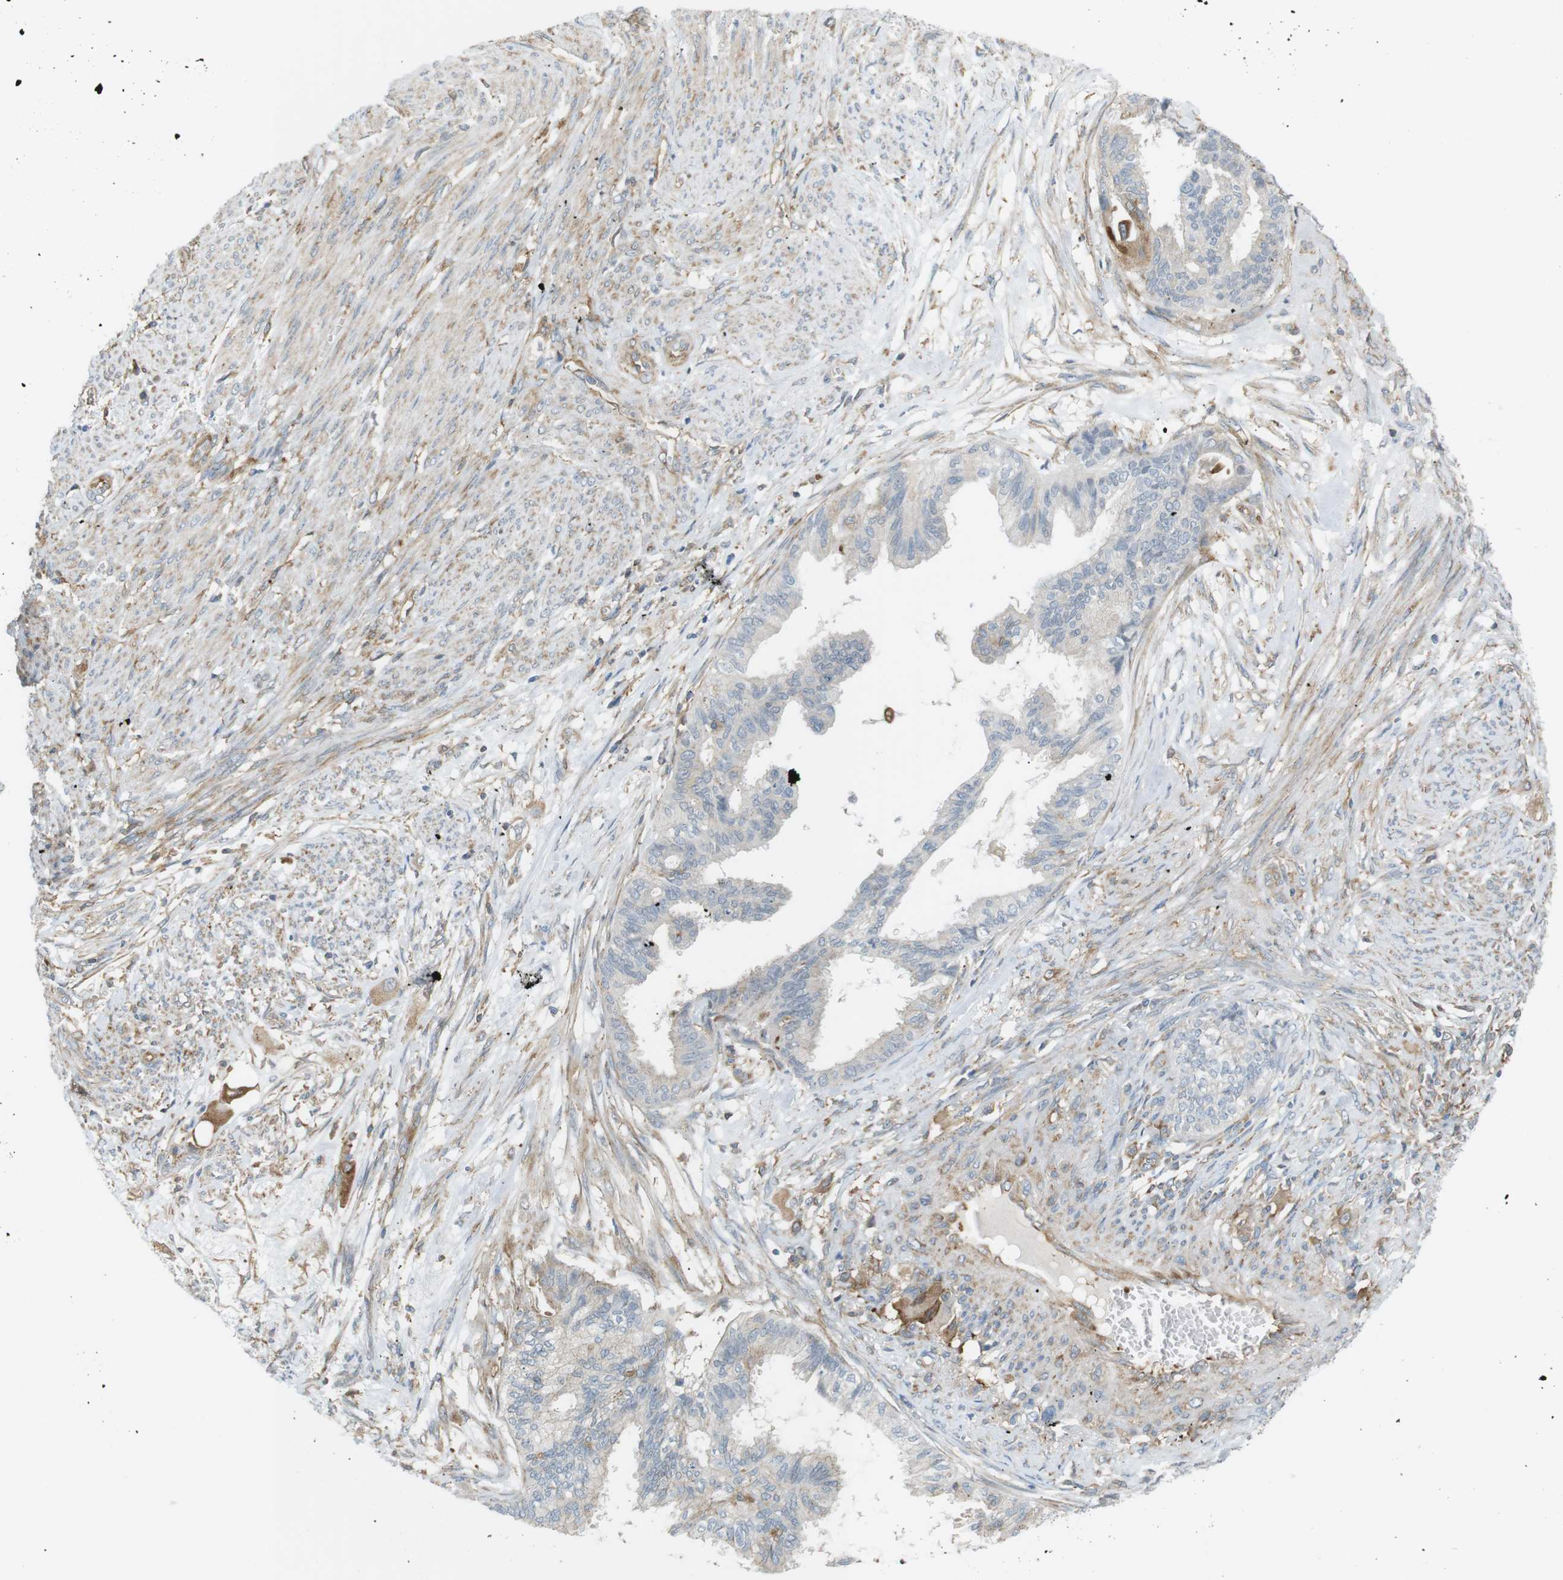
{"staining": {"intensity": "moderate", "quantity": "<25%", "location": "cytoplasmic/membranous"}, "tissue": "cervical cancer", "cell_type": "Tumor cells", "image_type": "cancer", "snomed": [{"axis": "morphology", "description": "Normal tissue, NOS"}, {"axis": "morphology", "description": "Adenocarcinoma, NOS"}, {"axis": "topography", "description": "Cervix"}, {"axis": "topography", "description": "Endometrium"}], "caption": "A brown stain labels moderate cytoplasmic/membranous positivity of a protein in human adenocarcinoma (cervical) tumor cells. (Stains: DAB (3,3'-diaminobenzidine) in brown, nuclei in blue, Microscopy: brightfield microscopy at high magnification).", "gene": "PEPD", "patient": {"sex": "female", "age": 86}}